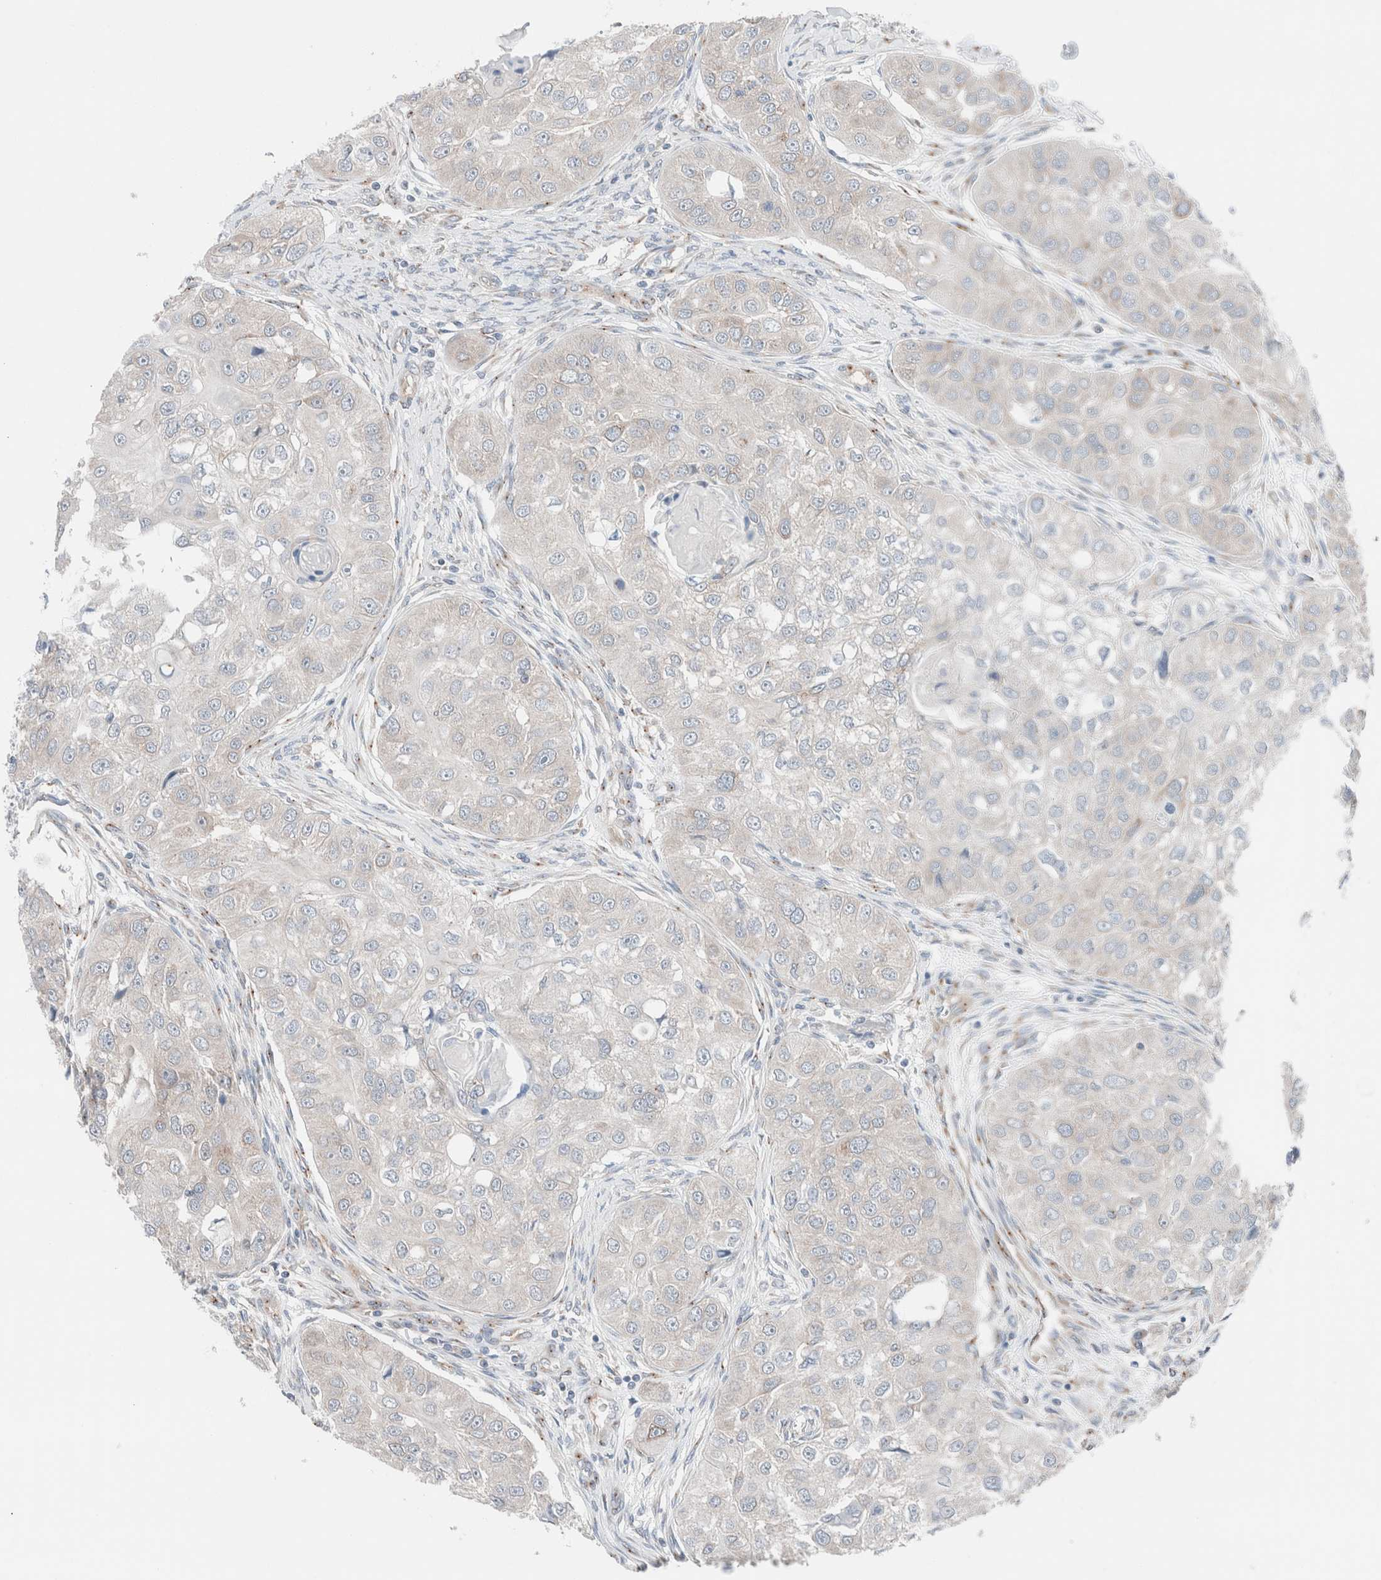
{"staining": {"intensity": "weak", "quantity": "<25%", "location": "cytoplasmic/membranous"}, "tissue": "head and neck cancer", "cell_type": "Tumor cells", "image_type": "cancer", "snomed": [{"axis": "morphology", "description": "Normal tissue, NOS"}, {"axis": "morphology", "description": "Squamous cell carcinoma, NOS"}, {"axis": "topography", "description": "Skeletal muscle"}, {"axis": "topography", "description": "Head-Neck"}], "caption": "Tumor cells show no significant expression in head and neck cancer (squamous cell carcinoma).", "gene": "CASC3", "patient": {"sex": "male", "age": 51}}